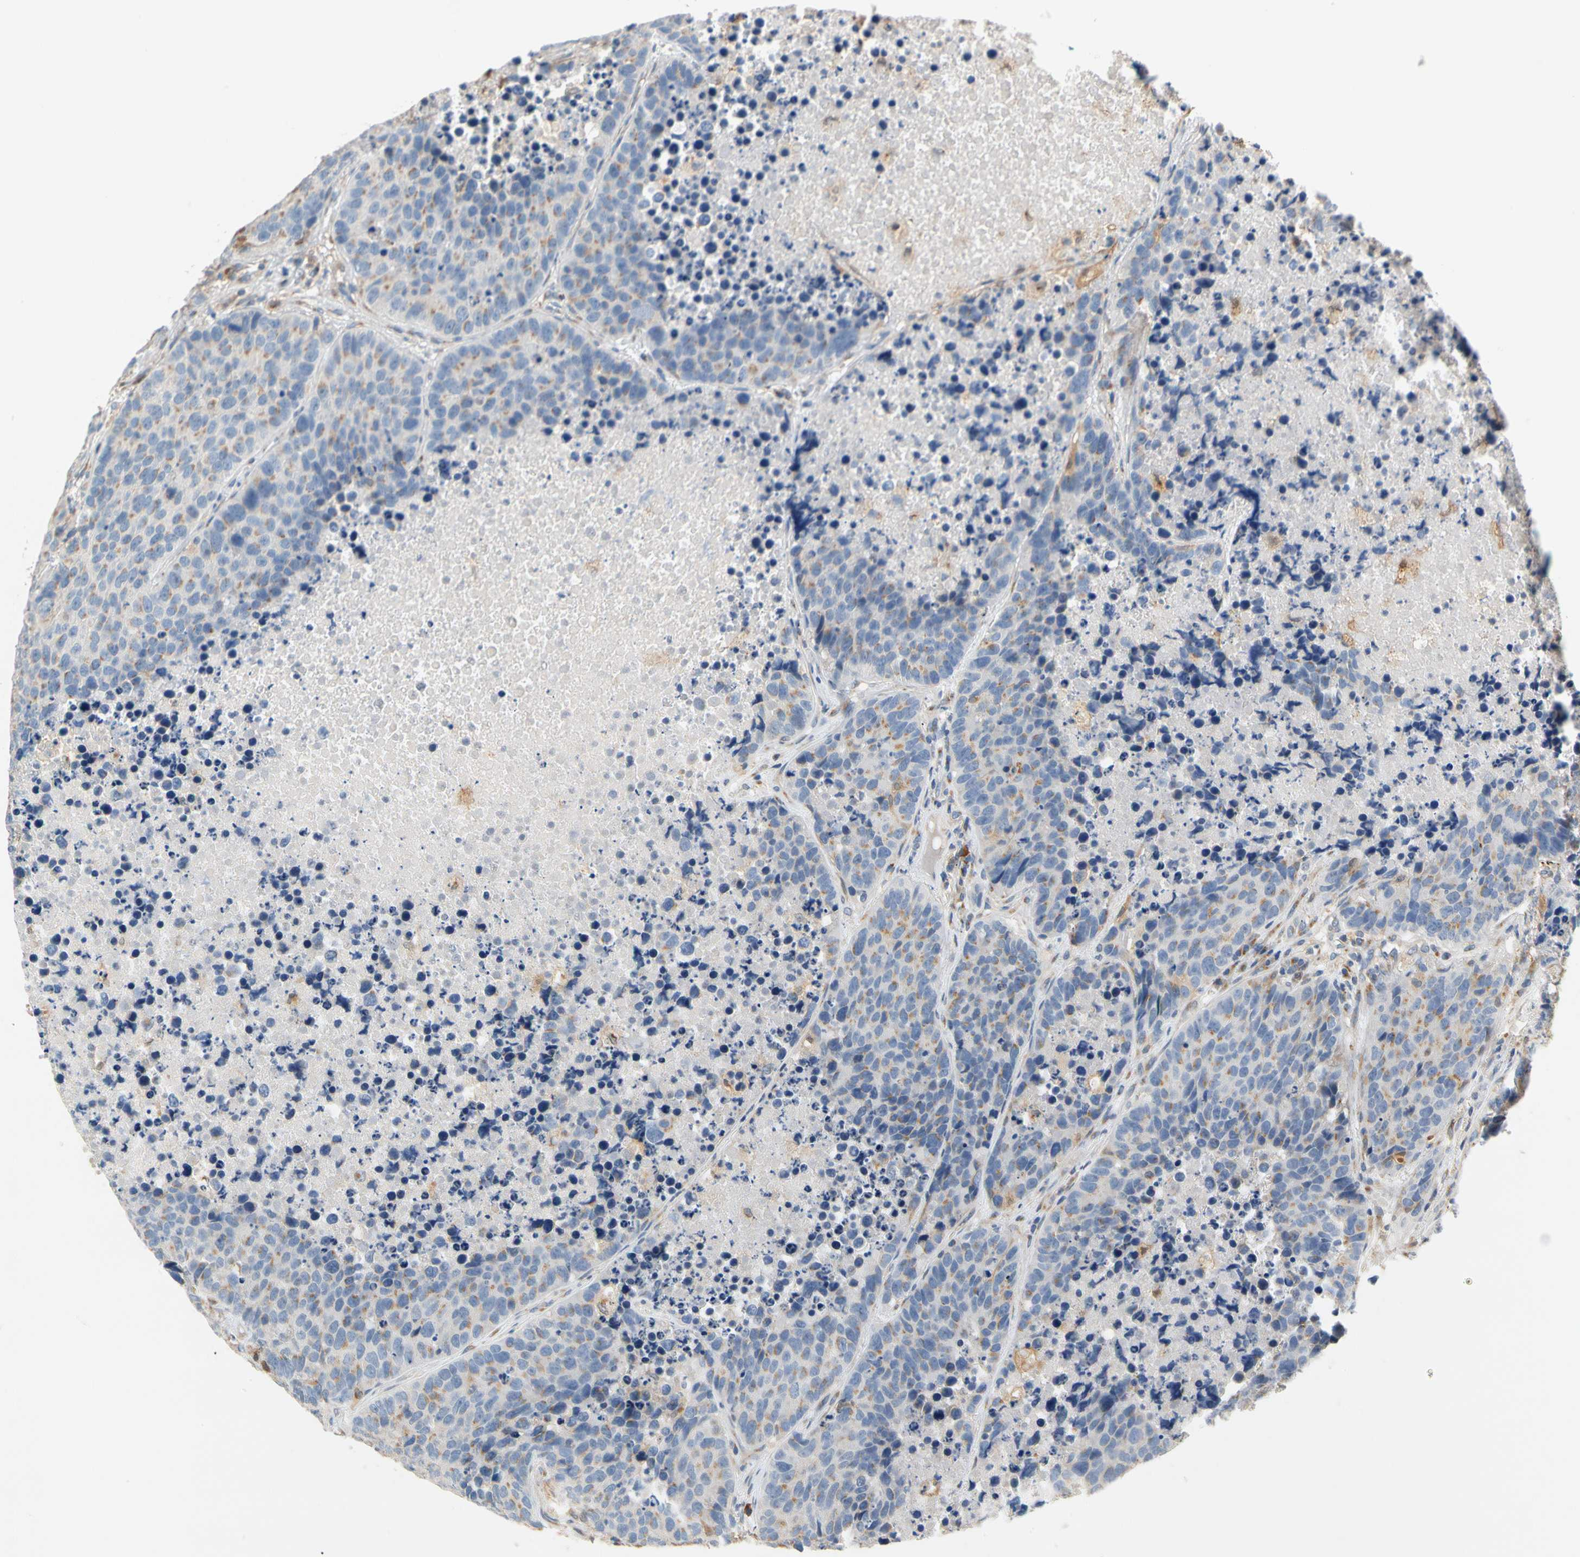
{"staining": {"intensity": "moderate", "quantity": "<25%", "location": "cytoplasmic/membranous"}, "tissue": "carcinoid", "cell_type": "Tumor cells", "image_type": "cancer", "snomed": [{"axis": "morphology", "description": "Carcinoid, malignant, NOS"}, {"axis": "topography", "description": "Lung"}], "caption": "Protein positivity by IHC shows moderate cytoplasmic/membranous positivity in approximately <25% of tumor cells in carcinoid.", "gene": "GPSM2", "patient": {"sex": "male", "age": 60}}